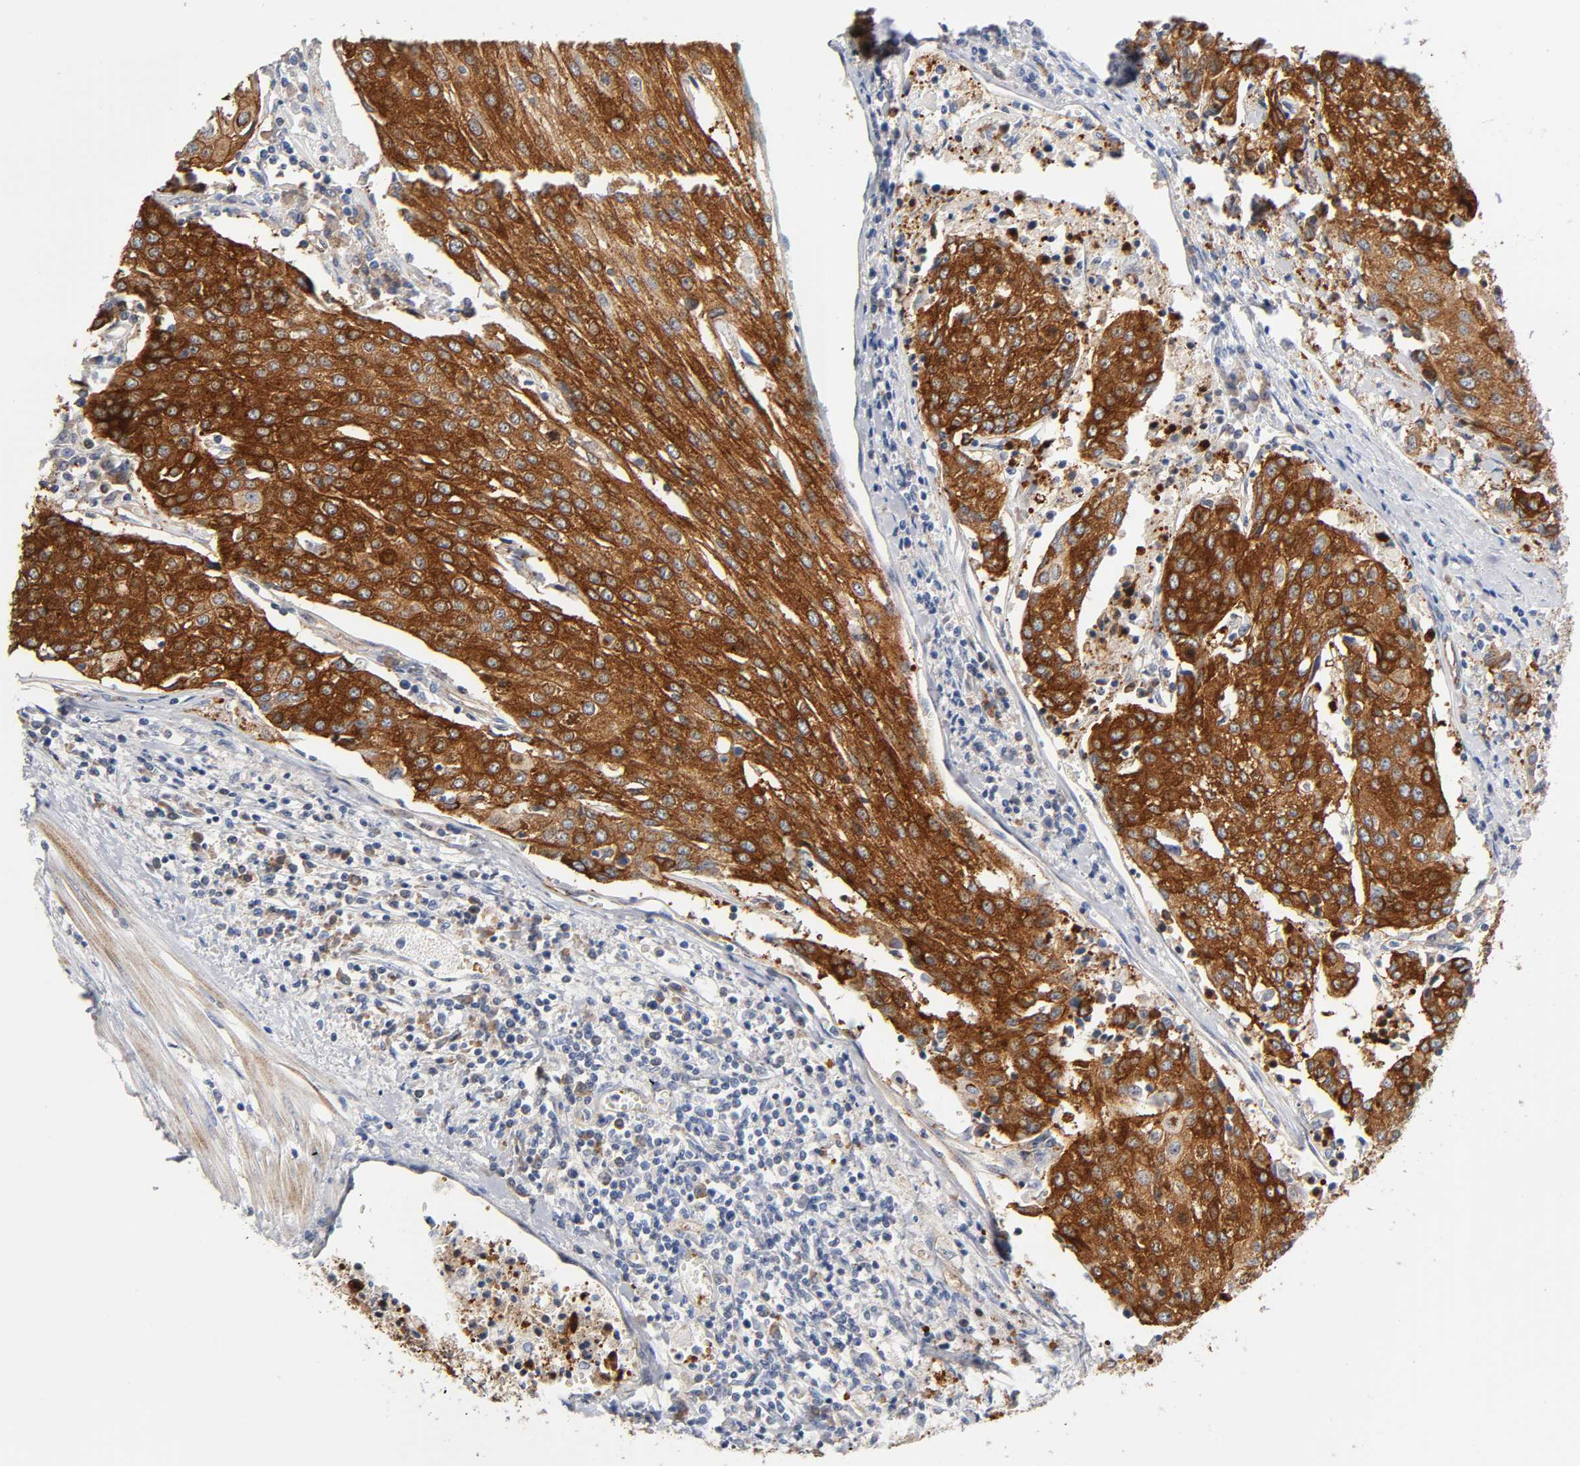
{"staining": {"intensity": "strong", "quantity": ">75%", "location": "cytoplasmic/membranous"}, "tissue": "urothelial cancer", "cell_type": "Tumor cells", "image_type": "cancer", "snomed": [{"axis": "morphology", "description": "Urothelial carcinoma, High grade"}, {"axis": "topography", "description": "Urinary bladder"}], "caption": "An immunohistochemistry (IHC) photomicrograph of neoplastic tissue is shown. Protein staining in brown labels strong cytoplasmic/membranous positivity in high-grade urothelial carcinoma within tumor cells. (DAB (3,3'-diaminobenzidine) IHC with brightfield microscopy, high magnification).", "gene": "CD2AP", "patient": {"sex": "female", "age": 85}}